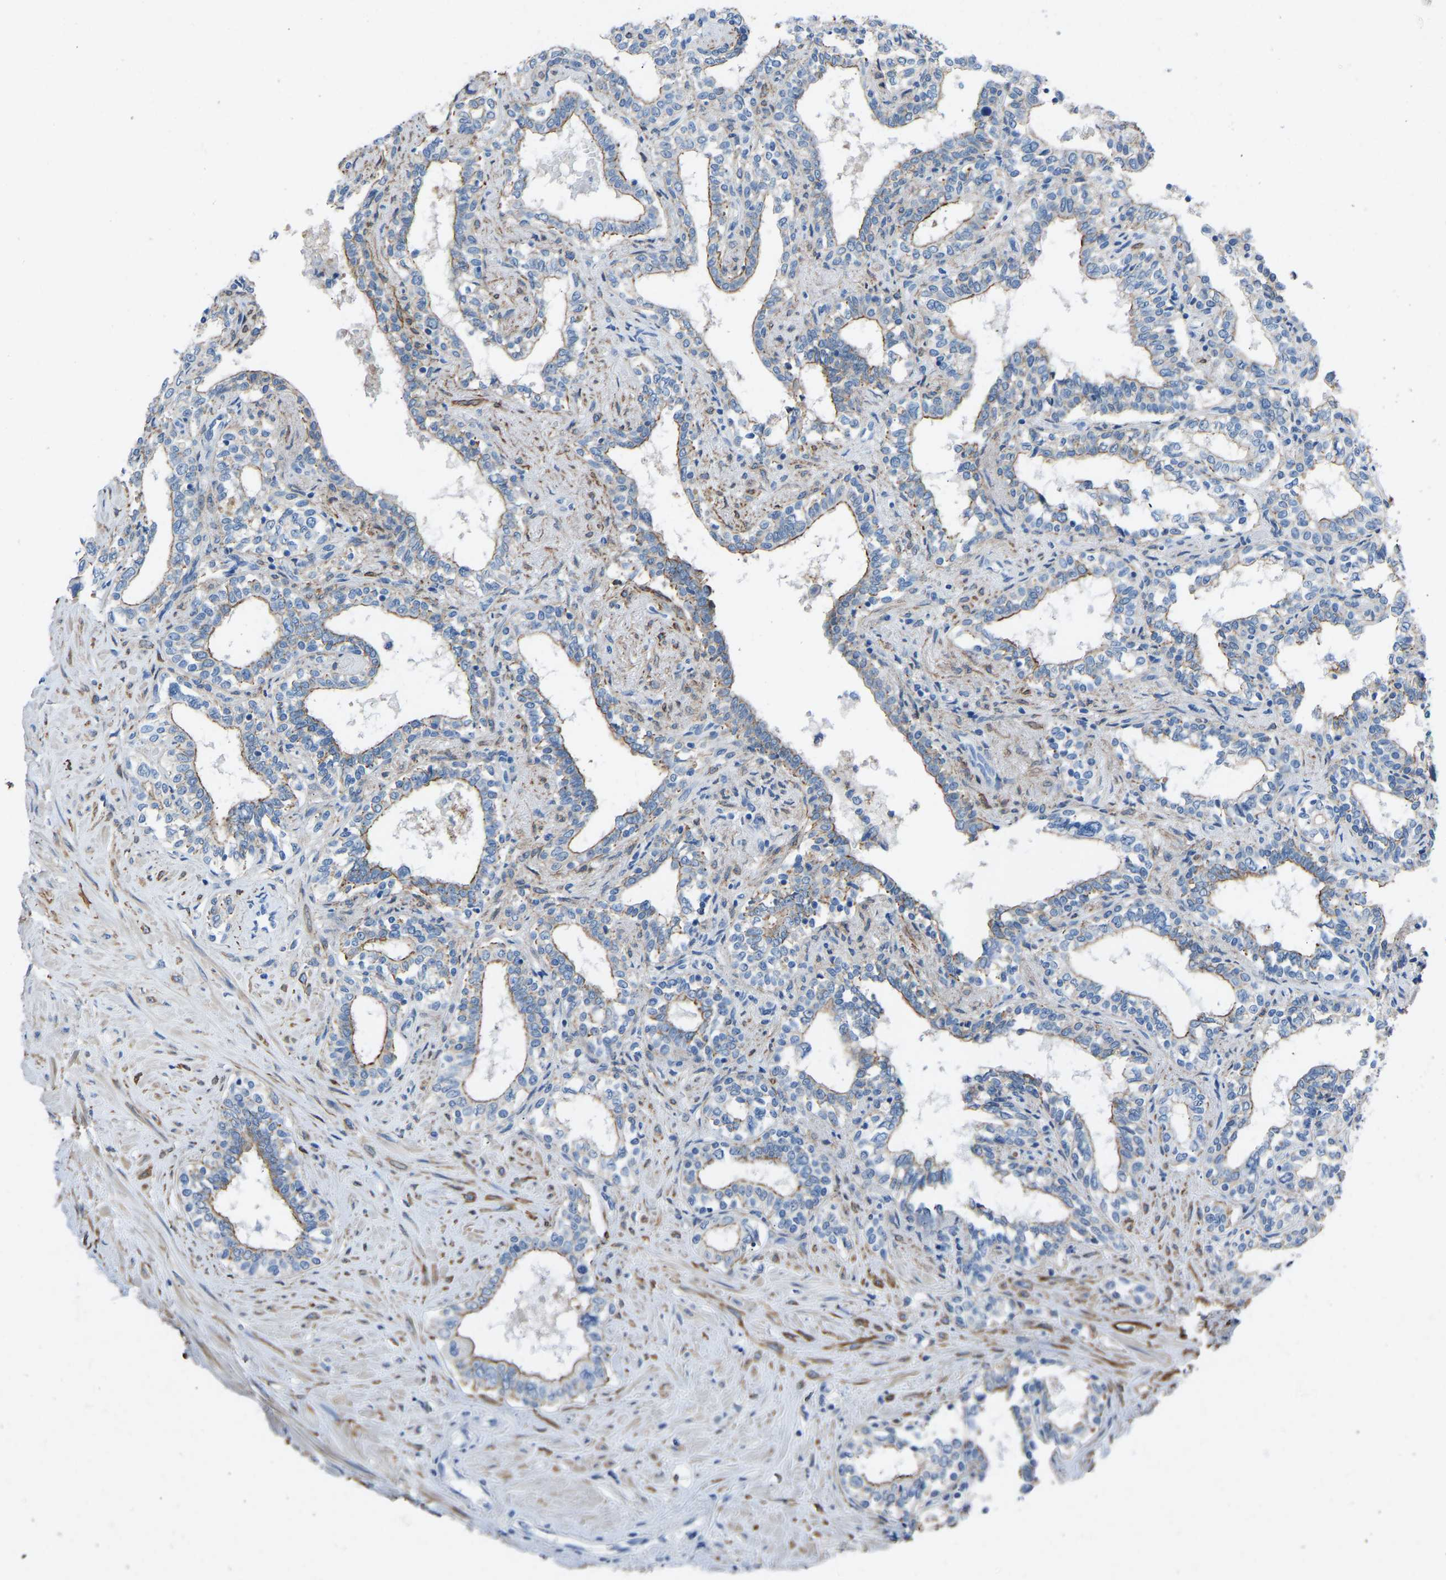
{"staining": {"intensity": "moderate", "quantity": "25%-75%", "location": "cytoplasmic/membranous"}, "tissue": "seminal vesicle", "cell_type": "Glandular cells", "image_type": "normal", "snomed": [{"axis": "morphology", "description": "Normal tissue, NOS"}, {"axis": "morphology", "description": "Adenocarcinoma, High grade"}, {"axis": "topography", "description": "Prostate"}, {"axis": "topography", "description": "Seminal veicle"}], "caption": "Immunohistochemistry (IHC) (DAB) staining of normal human seminal vesicle demonstrates moderate cytoplasmic/membranous protein staining in about 25%-75% of glandular cells. (DAB IHC with brightfield microscopy, high magnification).", "gene": "MYH10", "patient": {"sex": "male", "age": 55}}